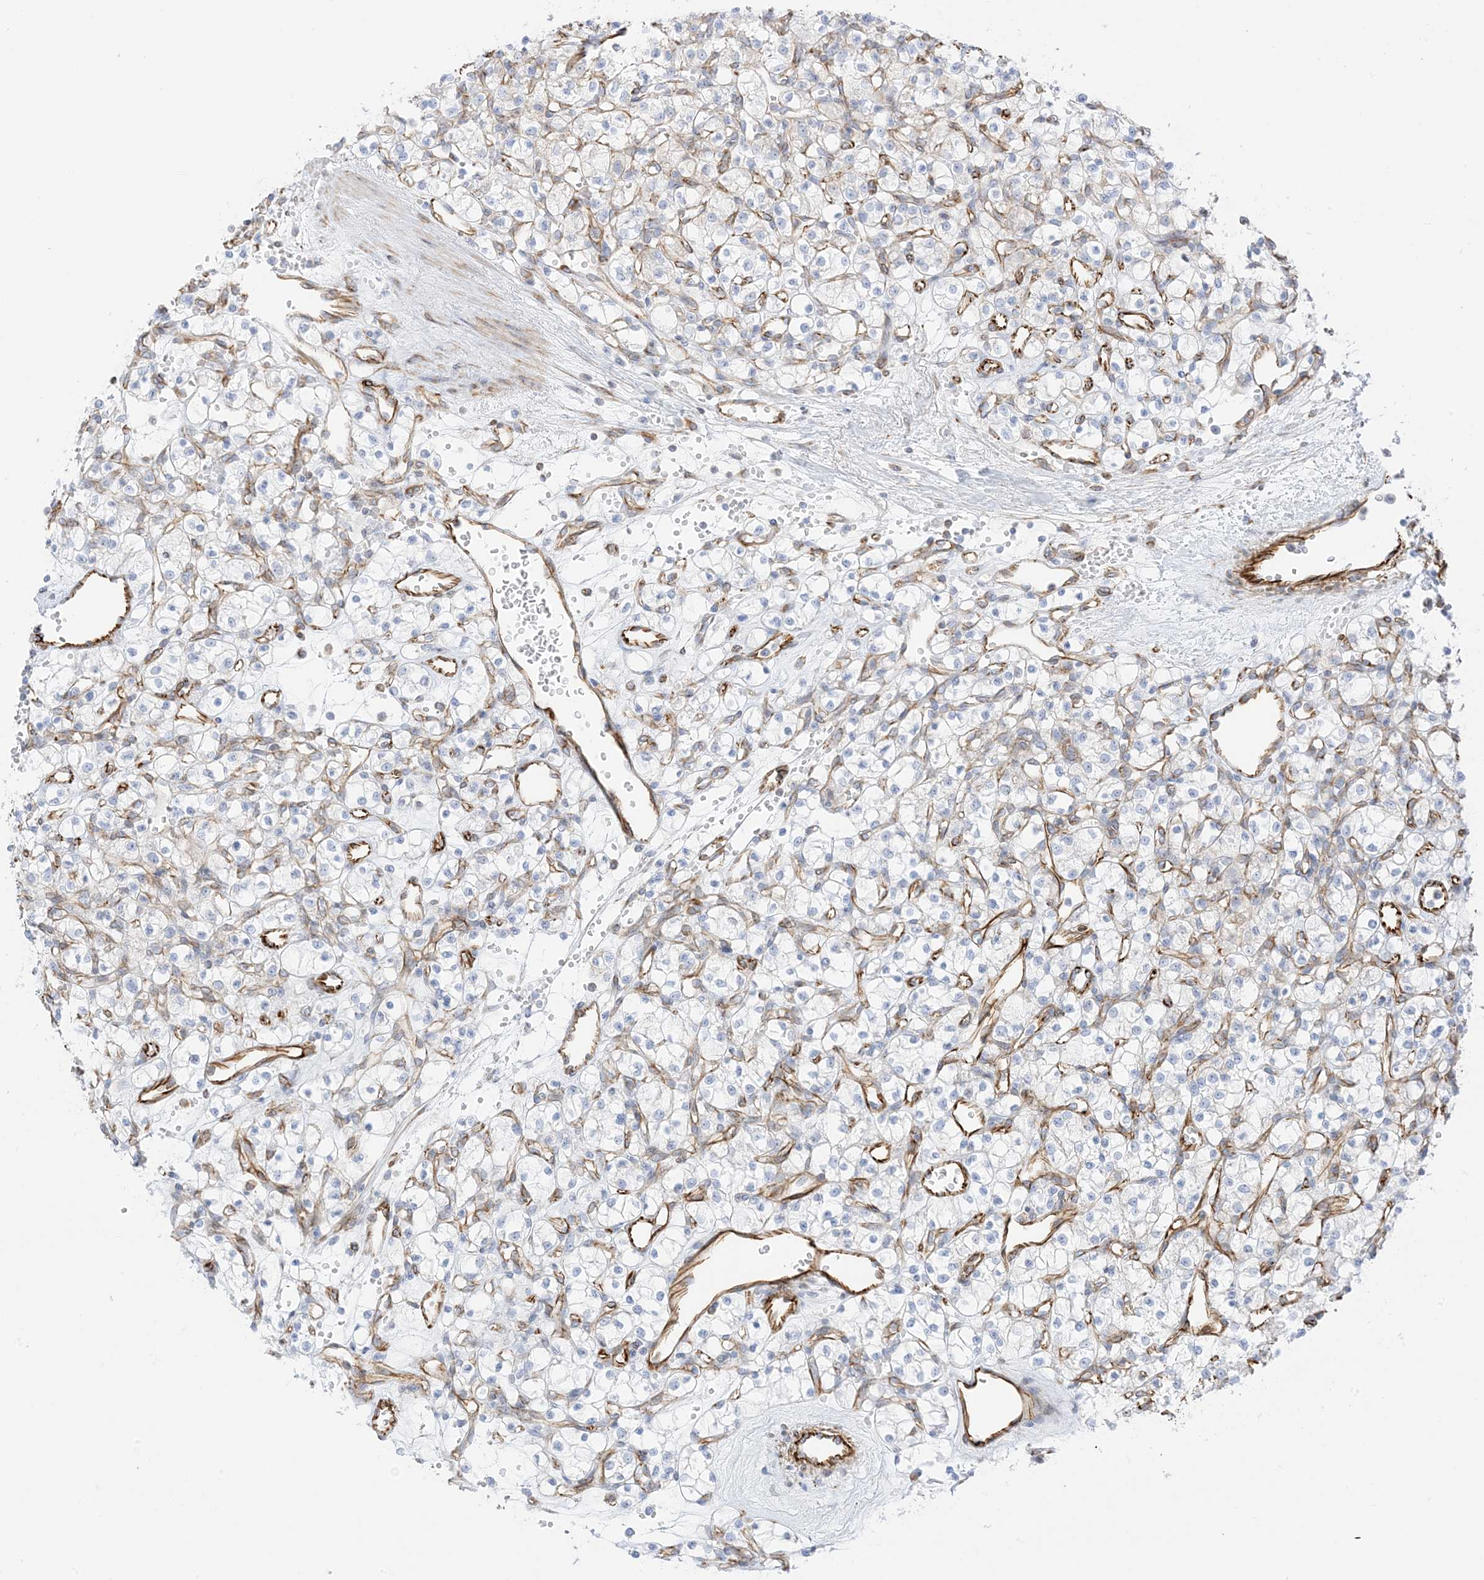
{"staining": {"intensity": "negative", "quantity": "none", "location": "none"}, "tissue": "renal cancer", "cell_type": "Tumor cells", "image_type": "cancer", "snomed": [{"axis": "morphology", "description": "Adenocarcinoma, NOS"}, {"axis": "topography", "description": "Kidney"}], "caption": "Tumor cells show no significant protein staining in renal cancer.", "gene": "PID1", "patient": {"sex": "female", "age": 59}}